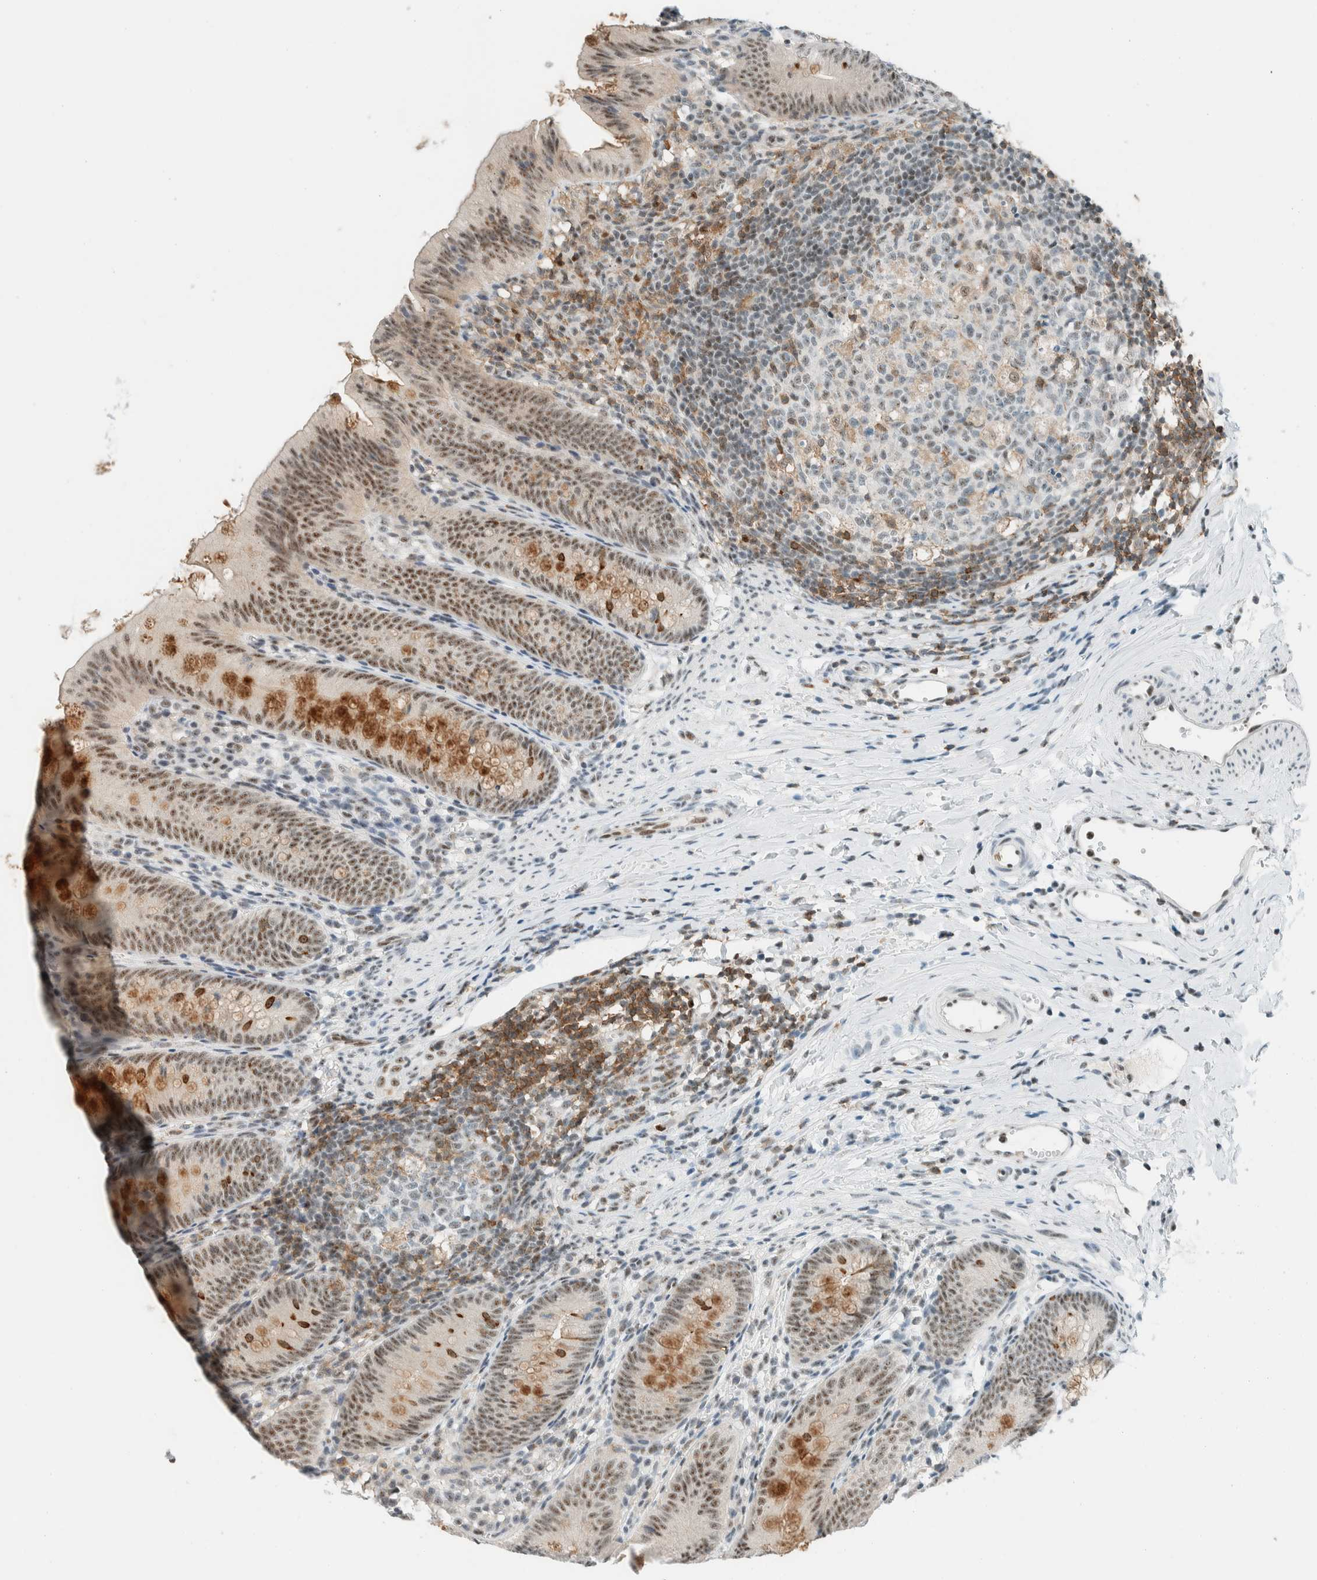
{"staining": {"intensity": "moderate", "quantity": ">75%", "location": "cytoplasmic/membranous,nuclear"}, "tissue": "appendix", "cell_type": "Glandular cells", "image_type": "normal", "snomed": [{"axis": "morphology", "description": "Normal tissue, NOS"}, {"axis": "topography", "description": "Appendix"}], "caption": "Brown immunohistochemical staining in unremarkable appendix displays moderate cytoplasmic/membranous,nuclear staining in approximately >75% of glandular cells.", "gene": "CYSRT1", "patient": {"sex": "male", "age": 1}}